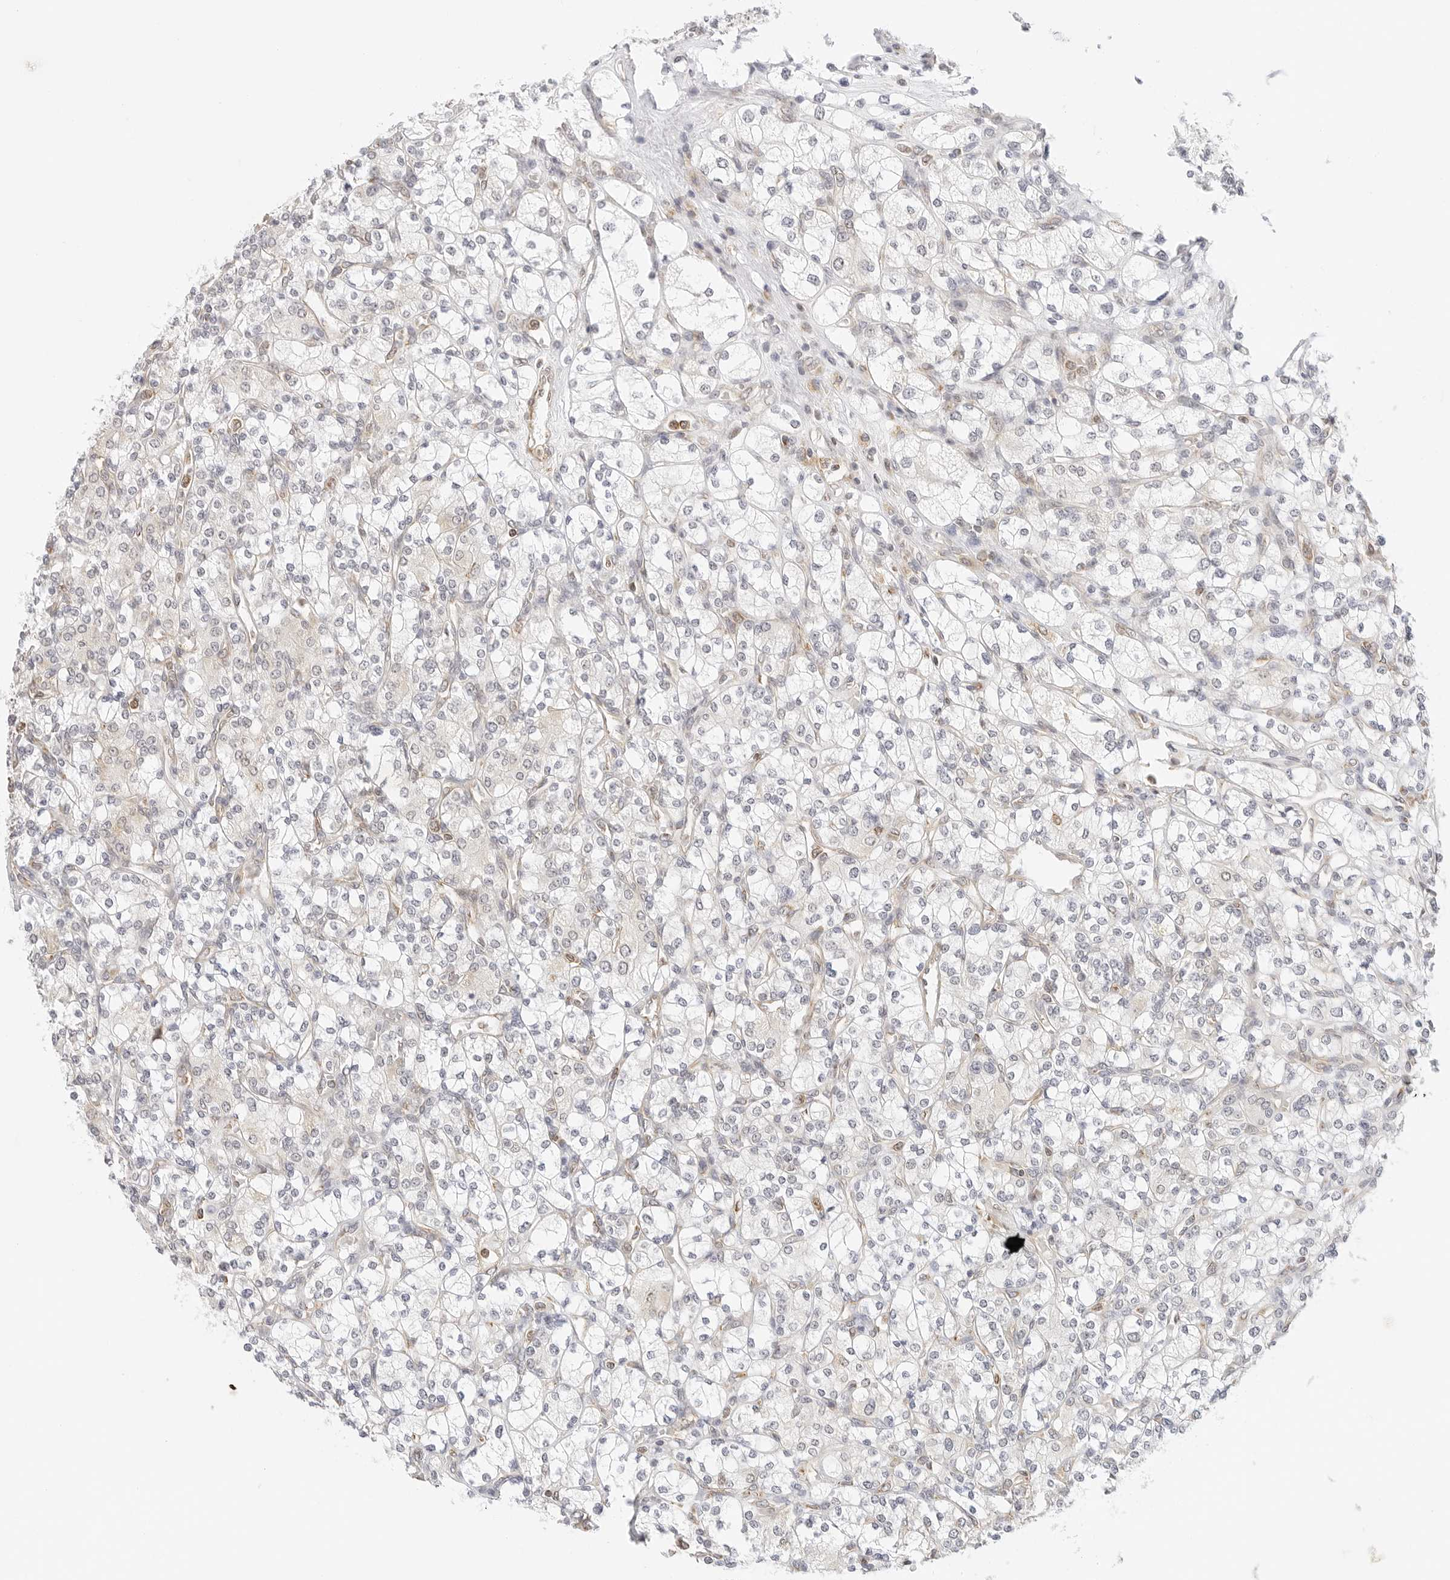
{"staining": {"intensity": "negative", "quantity": "none", "location": "none"}, "tissue": "renal cancer", "cell_type": "Tumor cells", "image_type": "cancer", "snomed": [{"axis": "morphology", "description": "Adenocarcinoma, NOS"}, {"axis": "topography", "description": "Kidney"}], "caption": "High power microscopy photomicrograph of an immunohistochemistry image of renal cancer (adenocarcinoma), revealing no significant expression in tumor cells.", "gene": "GORAB", "patient": {"sex": "male", "age": 77}}